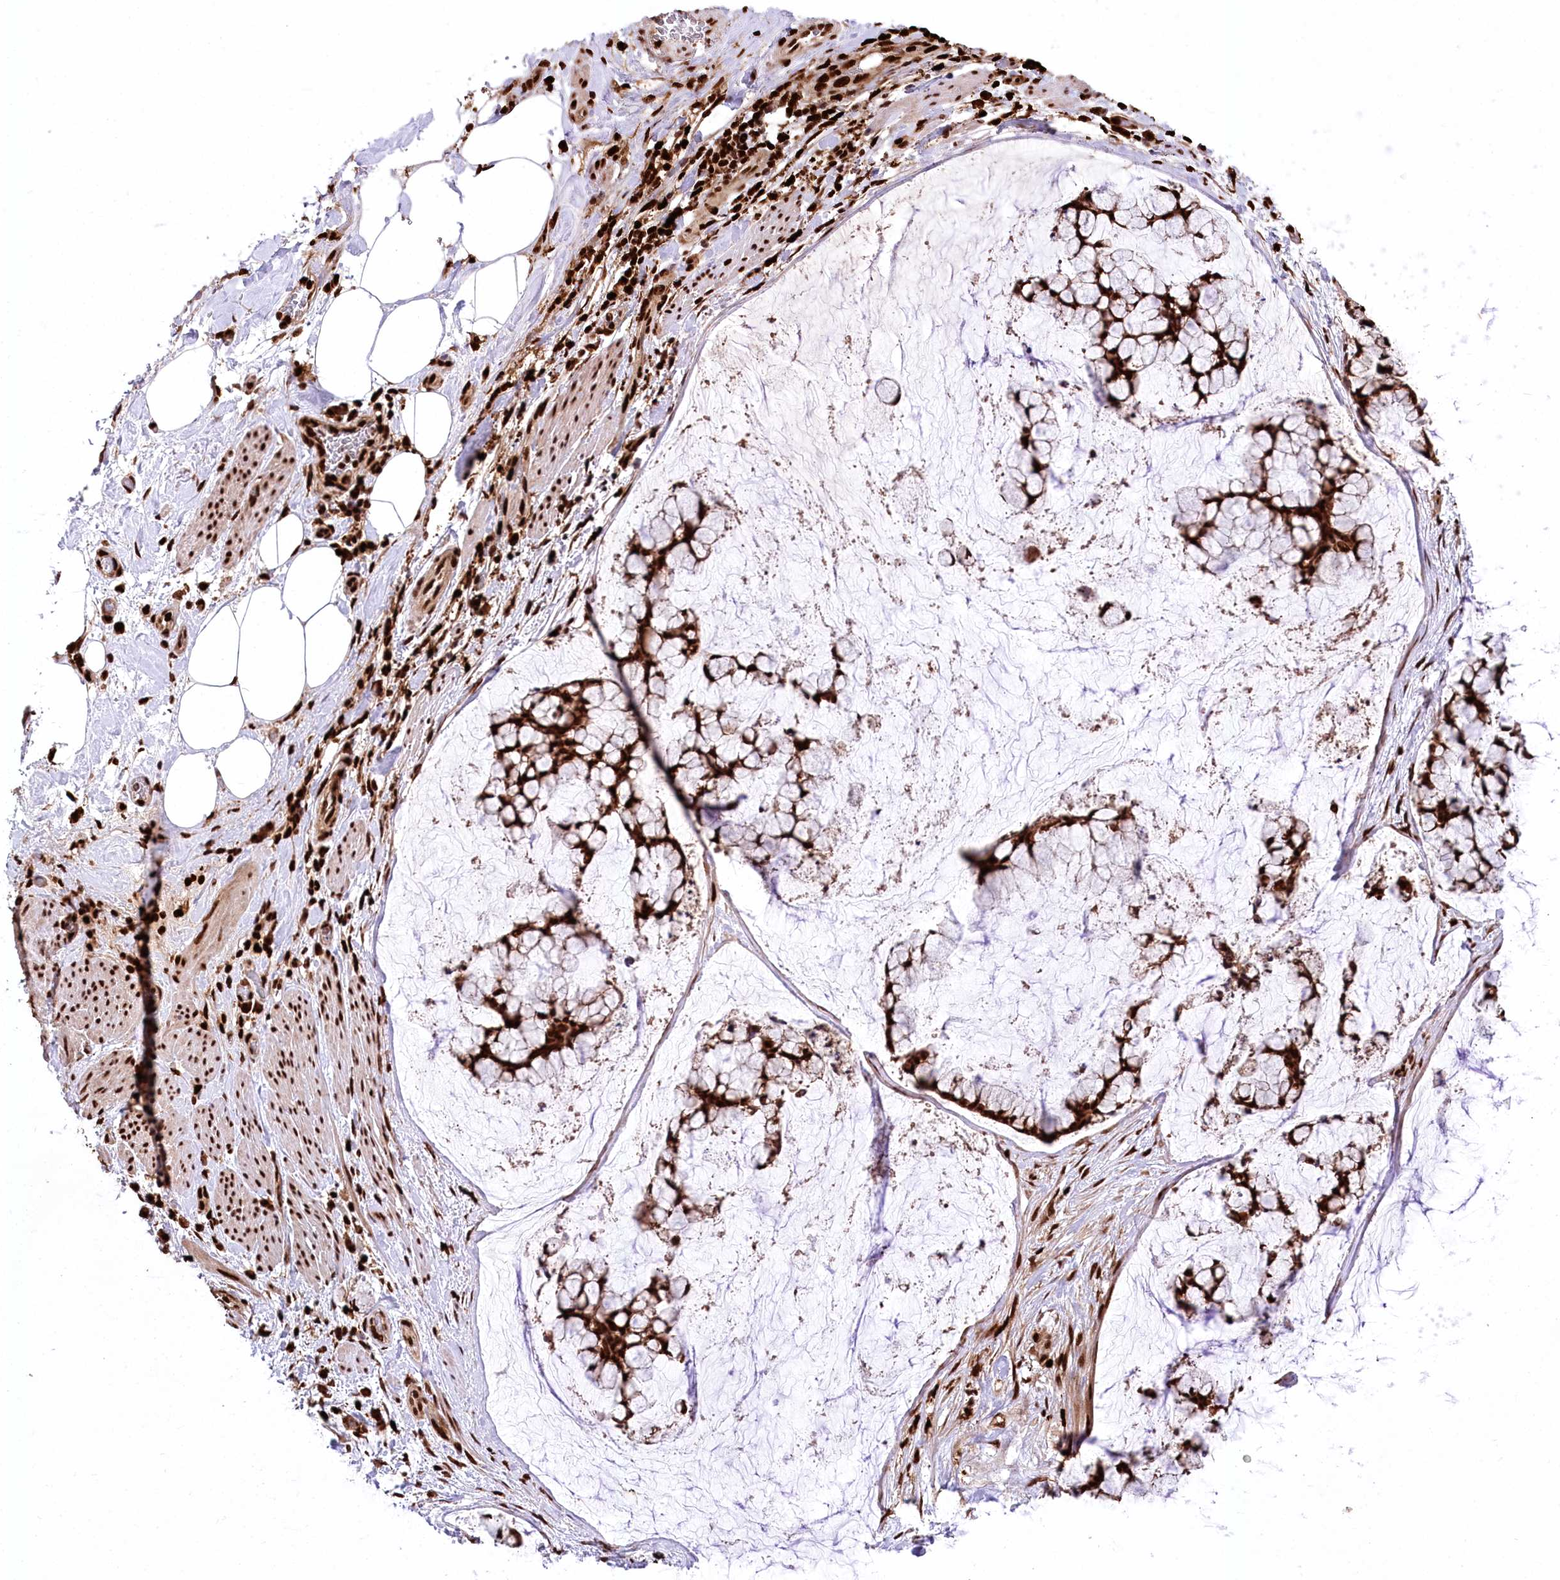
{"staining": {"intensity": "strong", "quantity": ">75%", "location": "cytoplasmic/membranous,nuclear"}, "tissue": "ovarian cancer", "cell_type": "Tumor cells", "image_type": "cancer", "snomed": [{"axis": "morphology", "description": "Cystadenocarcinoma, mucinous, NOS"}, {"axis": "topography", "description": "Ovary"}], "caption": "The micrograph displays a brown stain indicating the presence of a protein in the cytoplasmic/membranous and nuclear of tumor cells in ovarian cancer. (brown staining indicates protein expression, while blue staining denotes nuclei).", "gene": "FIGN", "patient": {"sex": "female", "age": 42}}